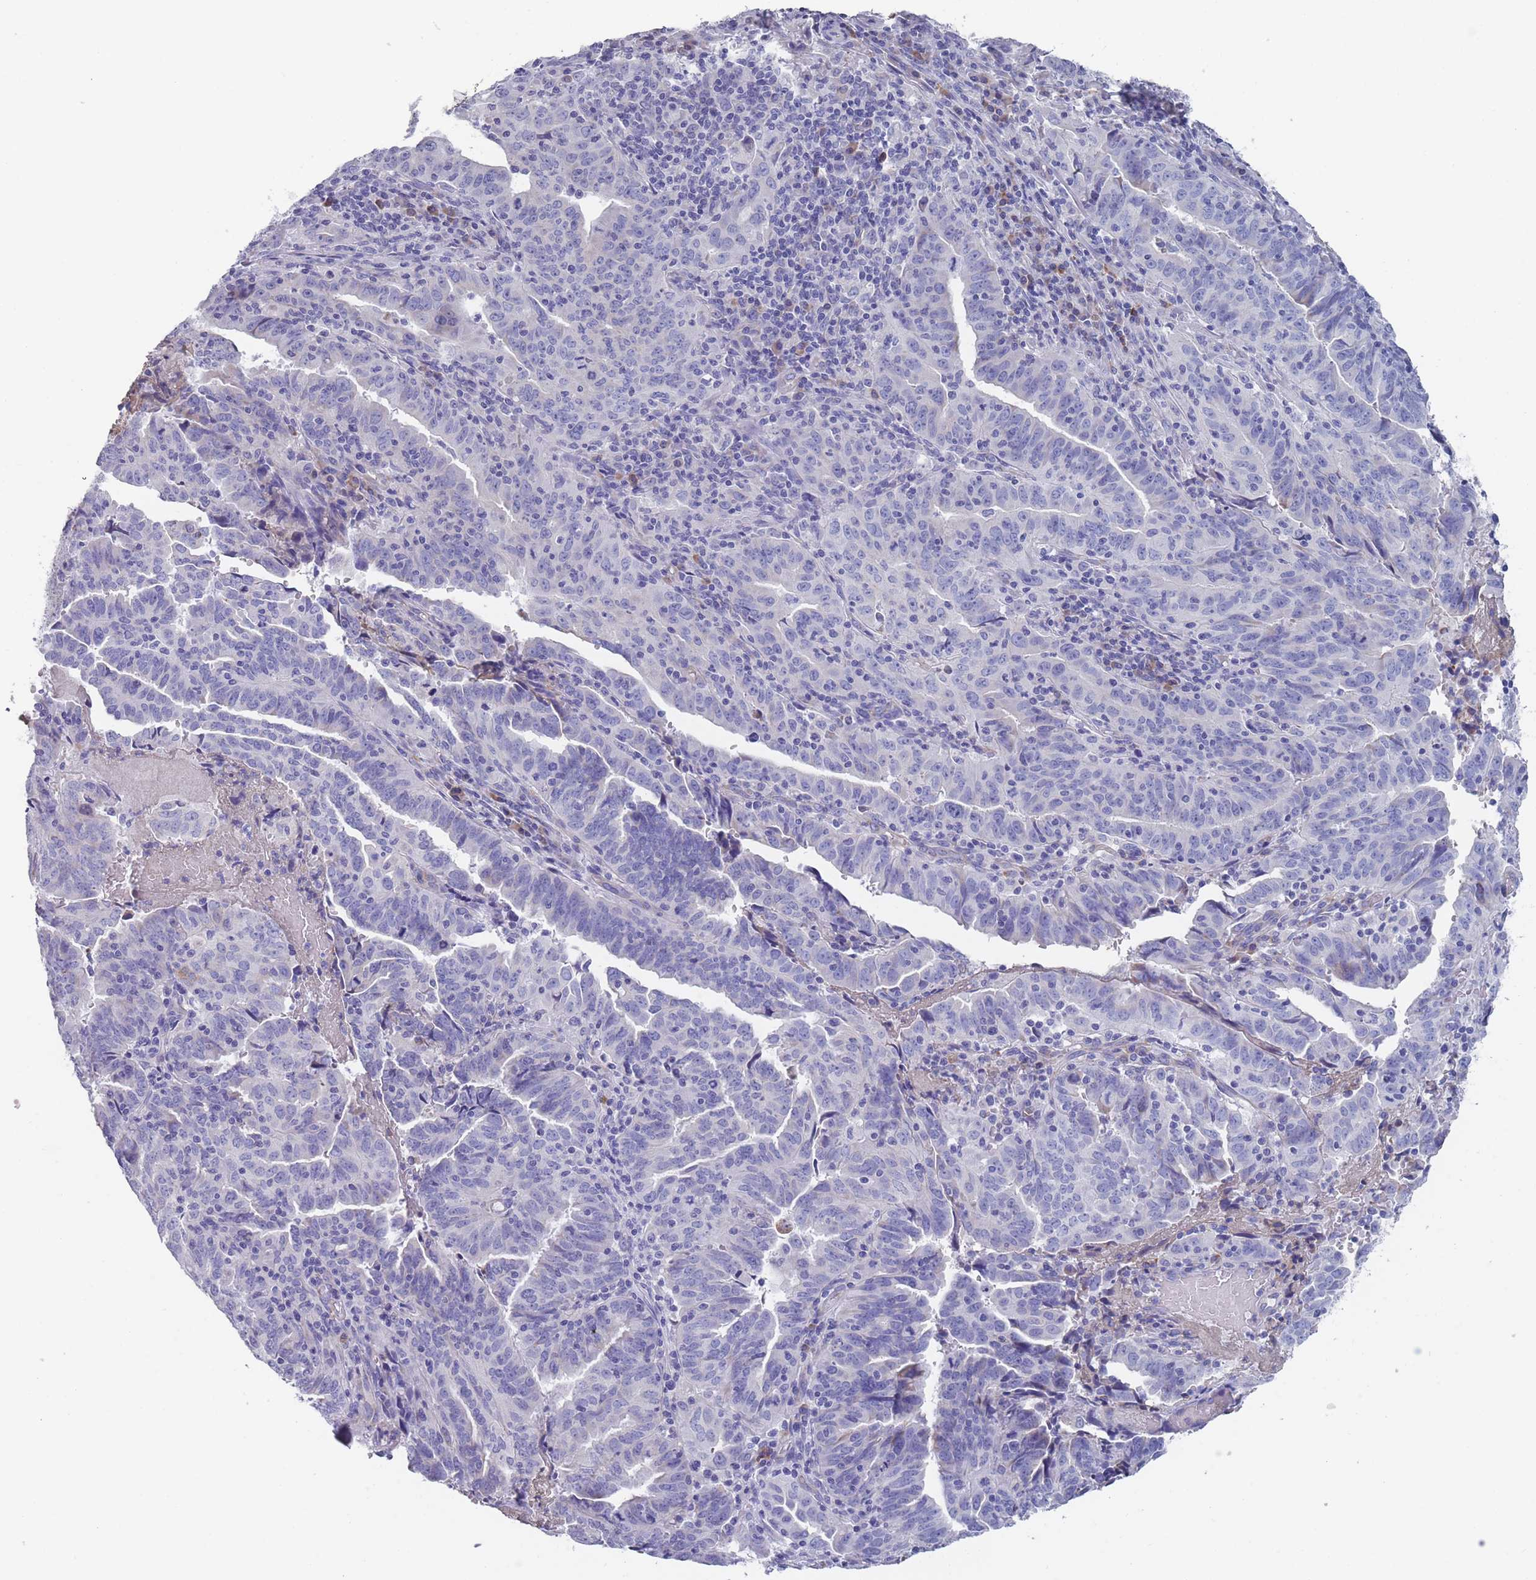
{"staining": {"intensity": "negative", "quantity": "none", "location": "none"}, "tissue": "endometrial cancer", "cell_type": "Tumor cells", "image_type": "cancer", "snomed": [{"axis": "morphology", "description": "Adenocarcinoma, NOS"}, {"axis": "topography", "description": "Endometrium"}], "caption": "IHC histopathology image of neoplastic tissue: human endometrial cancer (adenocarcinoma) stained with DAB shows no significant protein staining in tumor cells.", "gene": "ST8SIA5", "patient": {"sex": "female", "age": 60}}